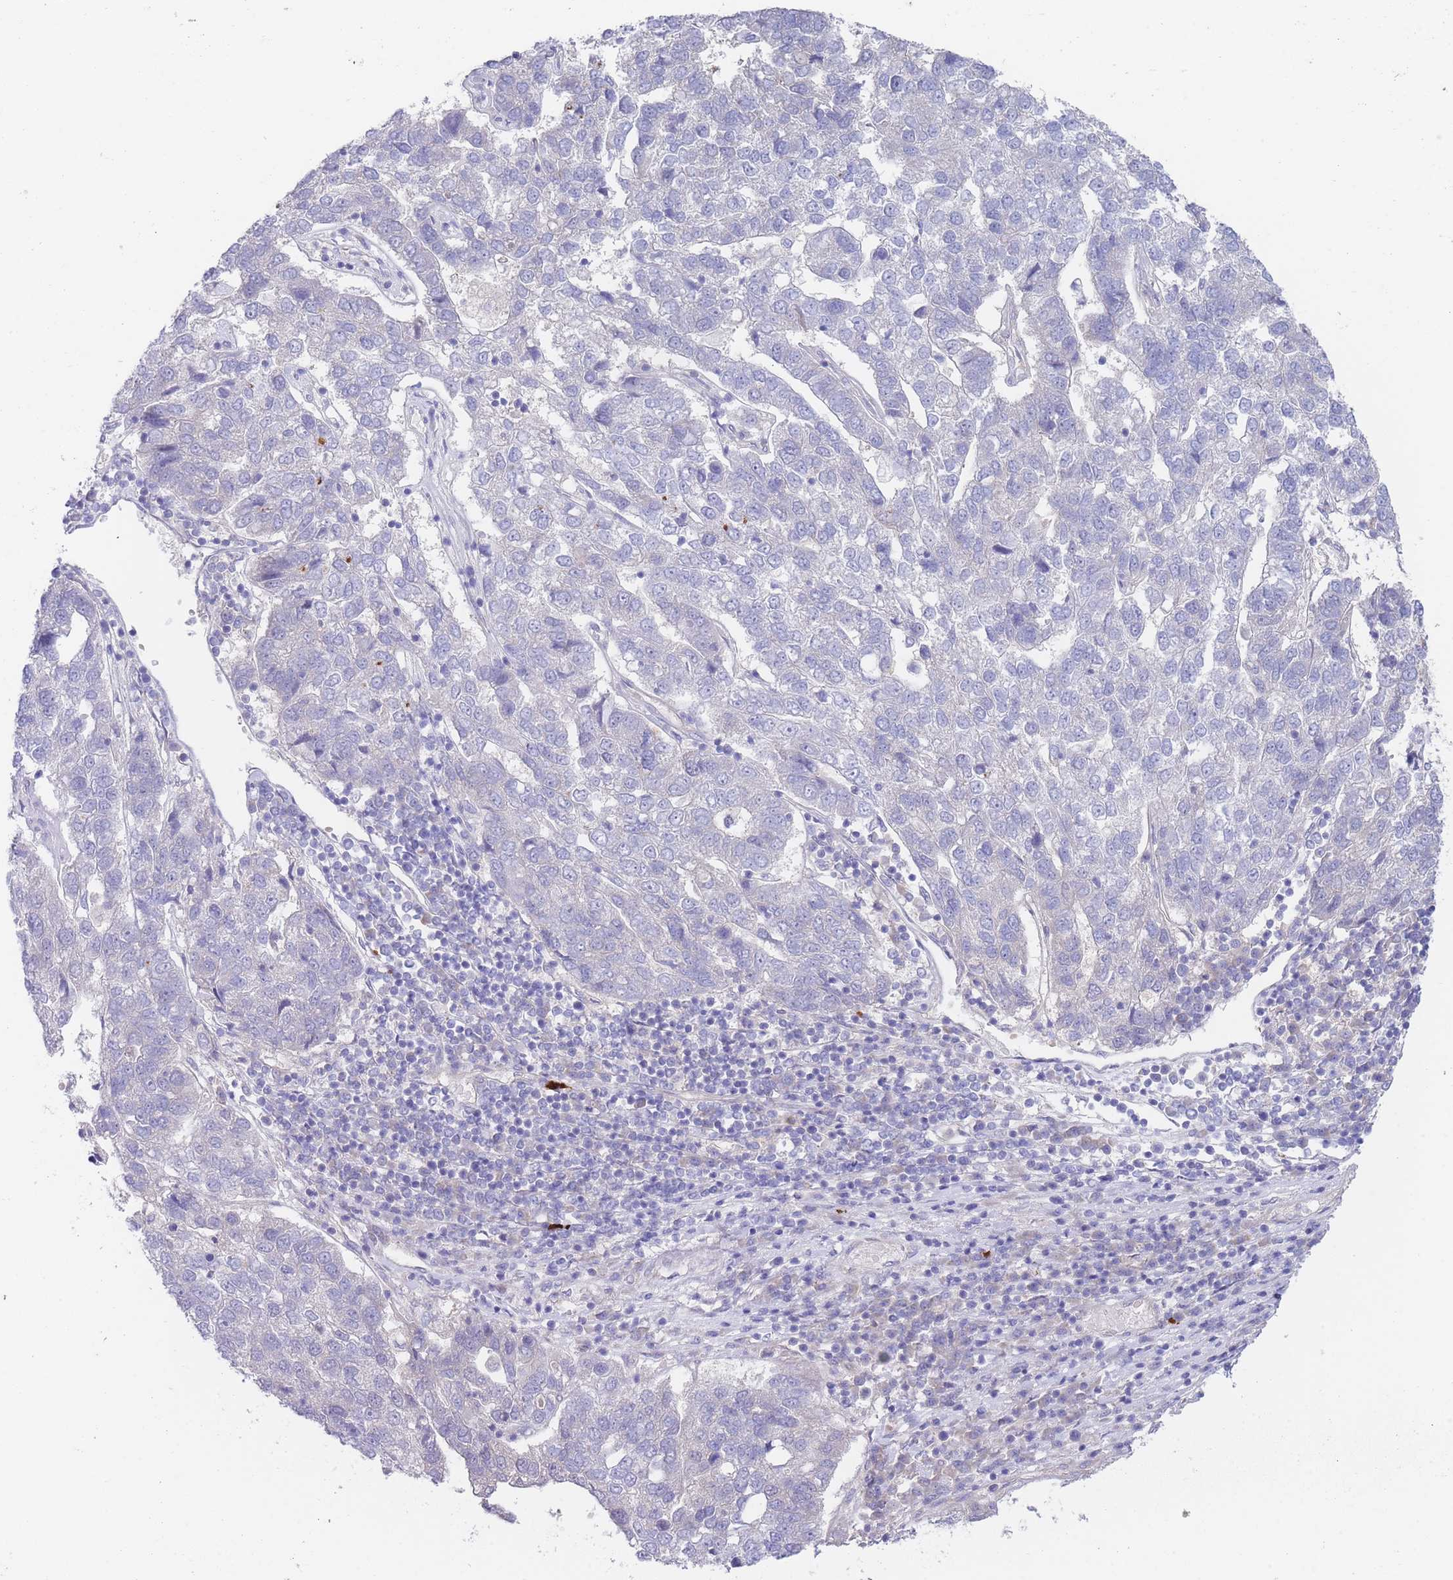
{"staining": {"intensity": "negative", "quantity": "none", "location": "none"}, "tissue": "pancreatic cancer", "cell_type": "Tumor cells", "image_type": "cancer", "snomed": [{"axis": "morphology", "description": "Adenocarcinoma, NOS"}, {"axis": "topography", "description": "Pancreas"}], "caption": "Immunohistochemical staining of human pancreatic cancer (adenocarcinoma) displays no significant positivity in tumor cells. (DAB (3,3'-diaminobenzidine) immunohistochemistry (IHC) visualized using brightfield microscopy, high magnification).", "gene": "ZNF281", "patient": {"sex": "female", "age": 61}}